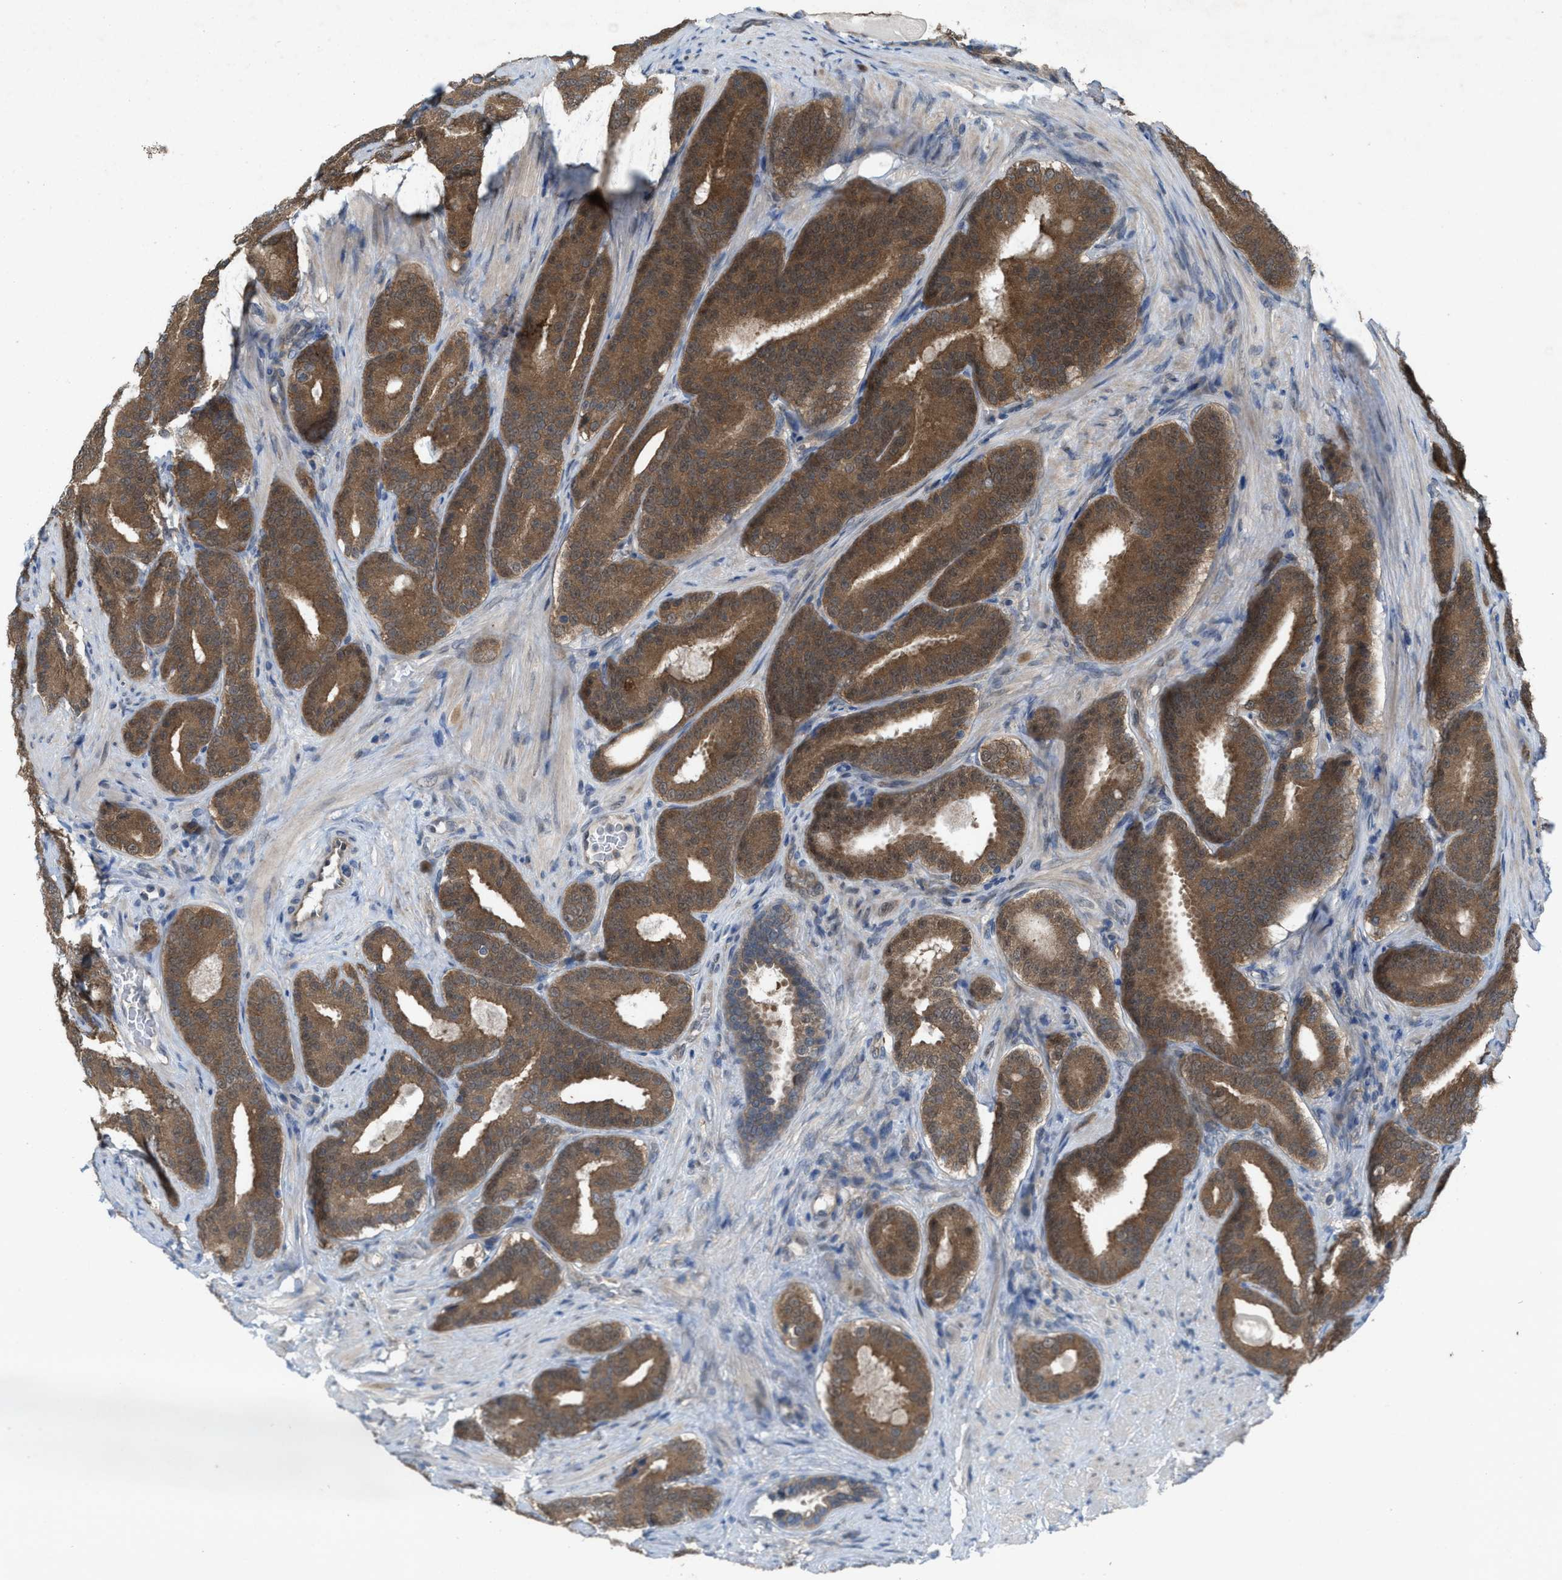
{"staining": {"intensity": "moderate", "quantity": ">75%", "location": "cytoplasmic/membranous"}, "tissue": "prostate cancer", "cell_type": "Tumor cells", "image_type": "cancer", "snomed": [{"axis": "morphology", "description": "Adenocarcinoma, High grade"}, {"axis": "topography", "description": "Prostate"}], "caption": "Immunohistochemistry (IHC) (DAB) staining of prostate cancer (adenocarcinoma (high-grade)) demonstrates moderate cytoplasmic/membranous protein positivity in approximately >75% of tumor cells.", "gene": "PLAA", "patient": {"sex": "male", "age": 60}}